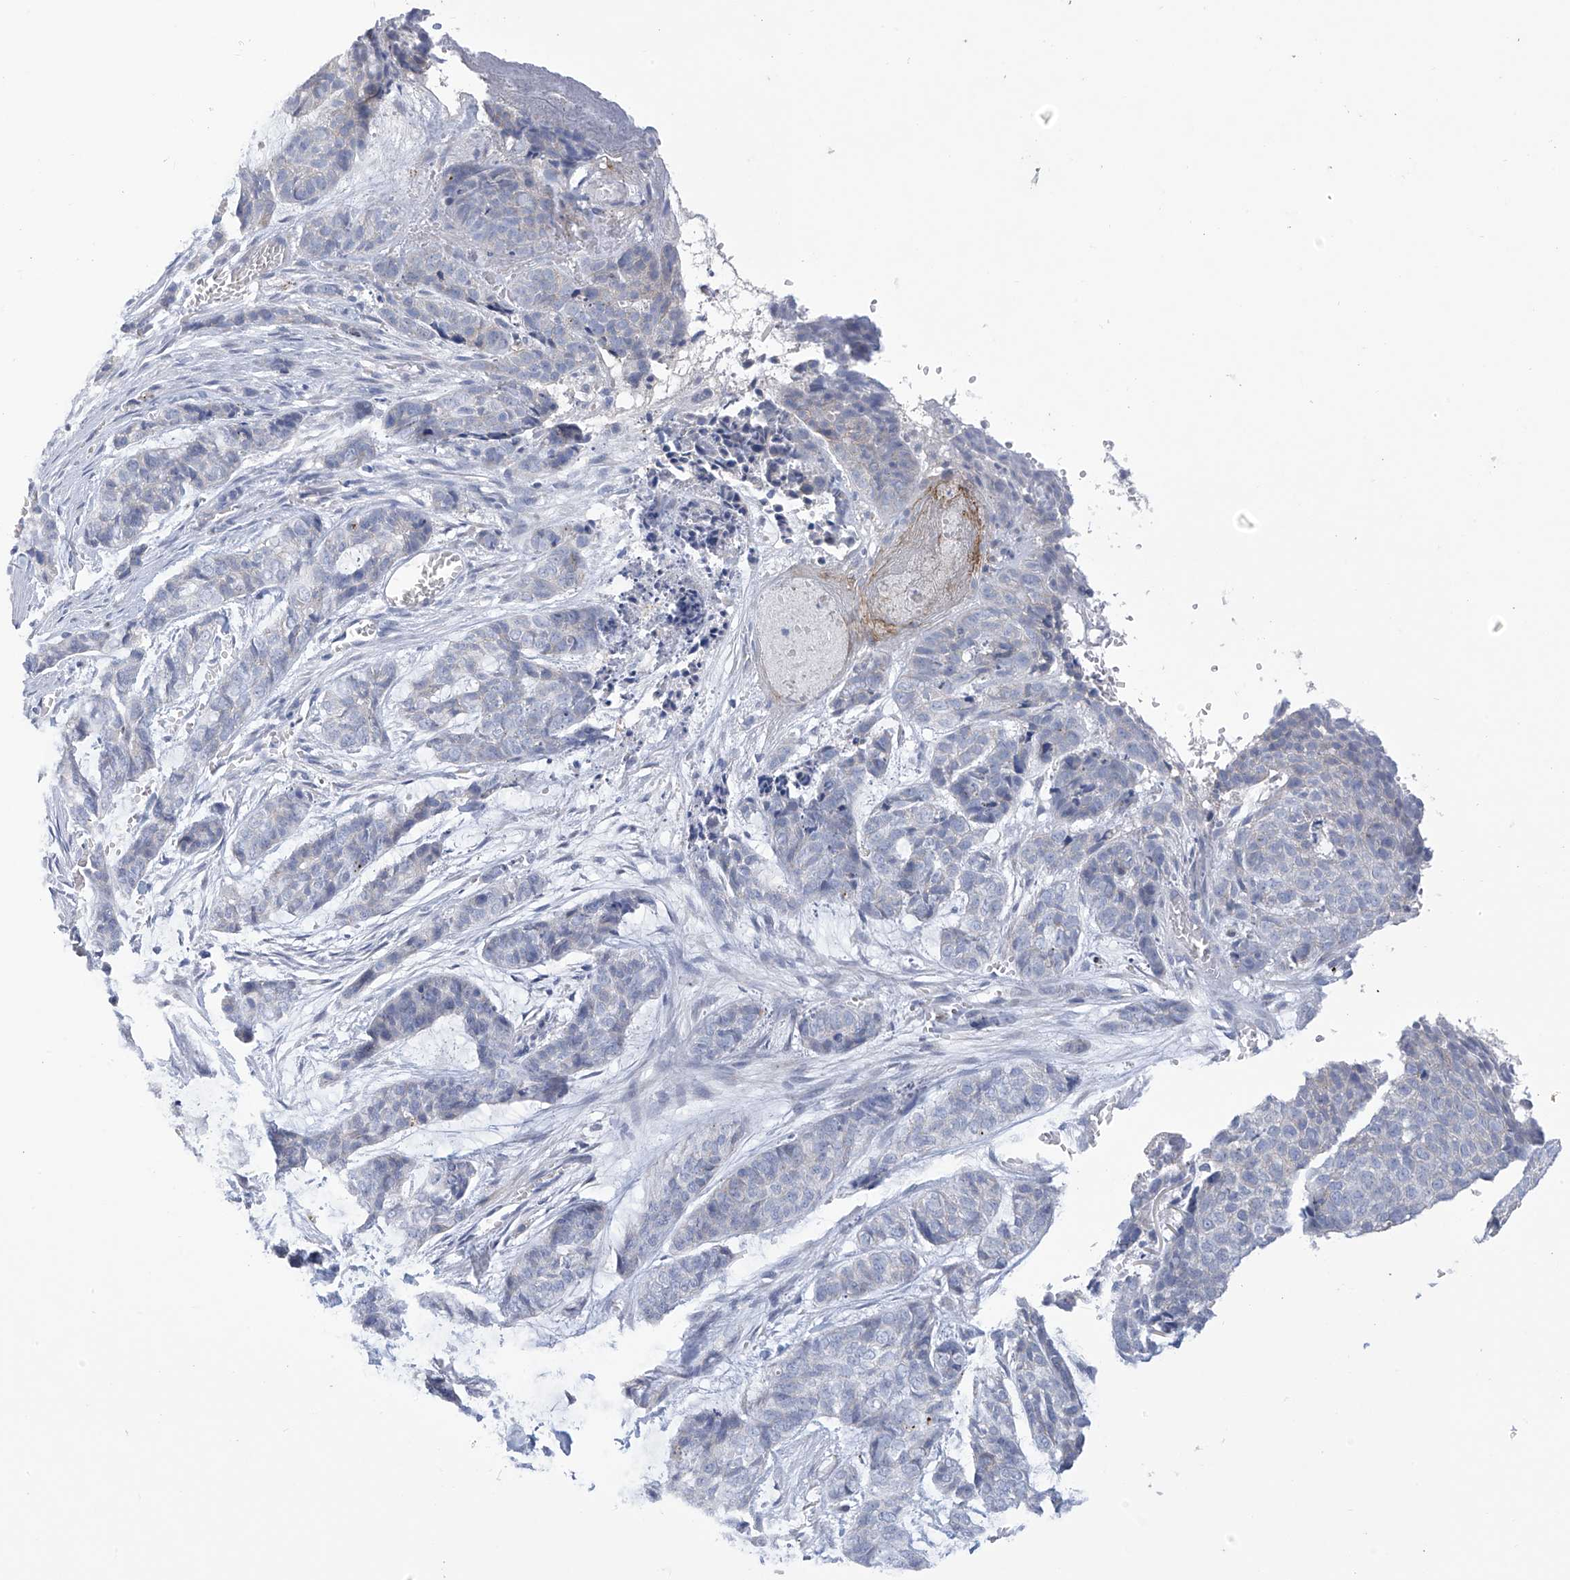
{"staining": {"intensity": "negative", "quantity": "none", "location": "none"}, "tissue": "skin cancer", "cell_type": "Tumor cells", "image_type": "cancer", "snomed": [{"axis": "morphology", "description": "Basal cell carcinoma"}, {"axis": "topography", "description": "Skin"}], "caption": "This is a photomicrograph of immunohistochemistry (IHC) staining of basal cell carcinoma (skin), which shows no staining in tumor cells.", "gene": "SLCO4A1", "patient": {"sex": "female", "age": 64}}